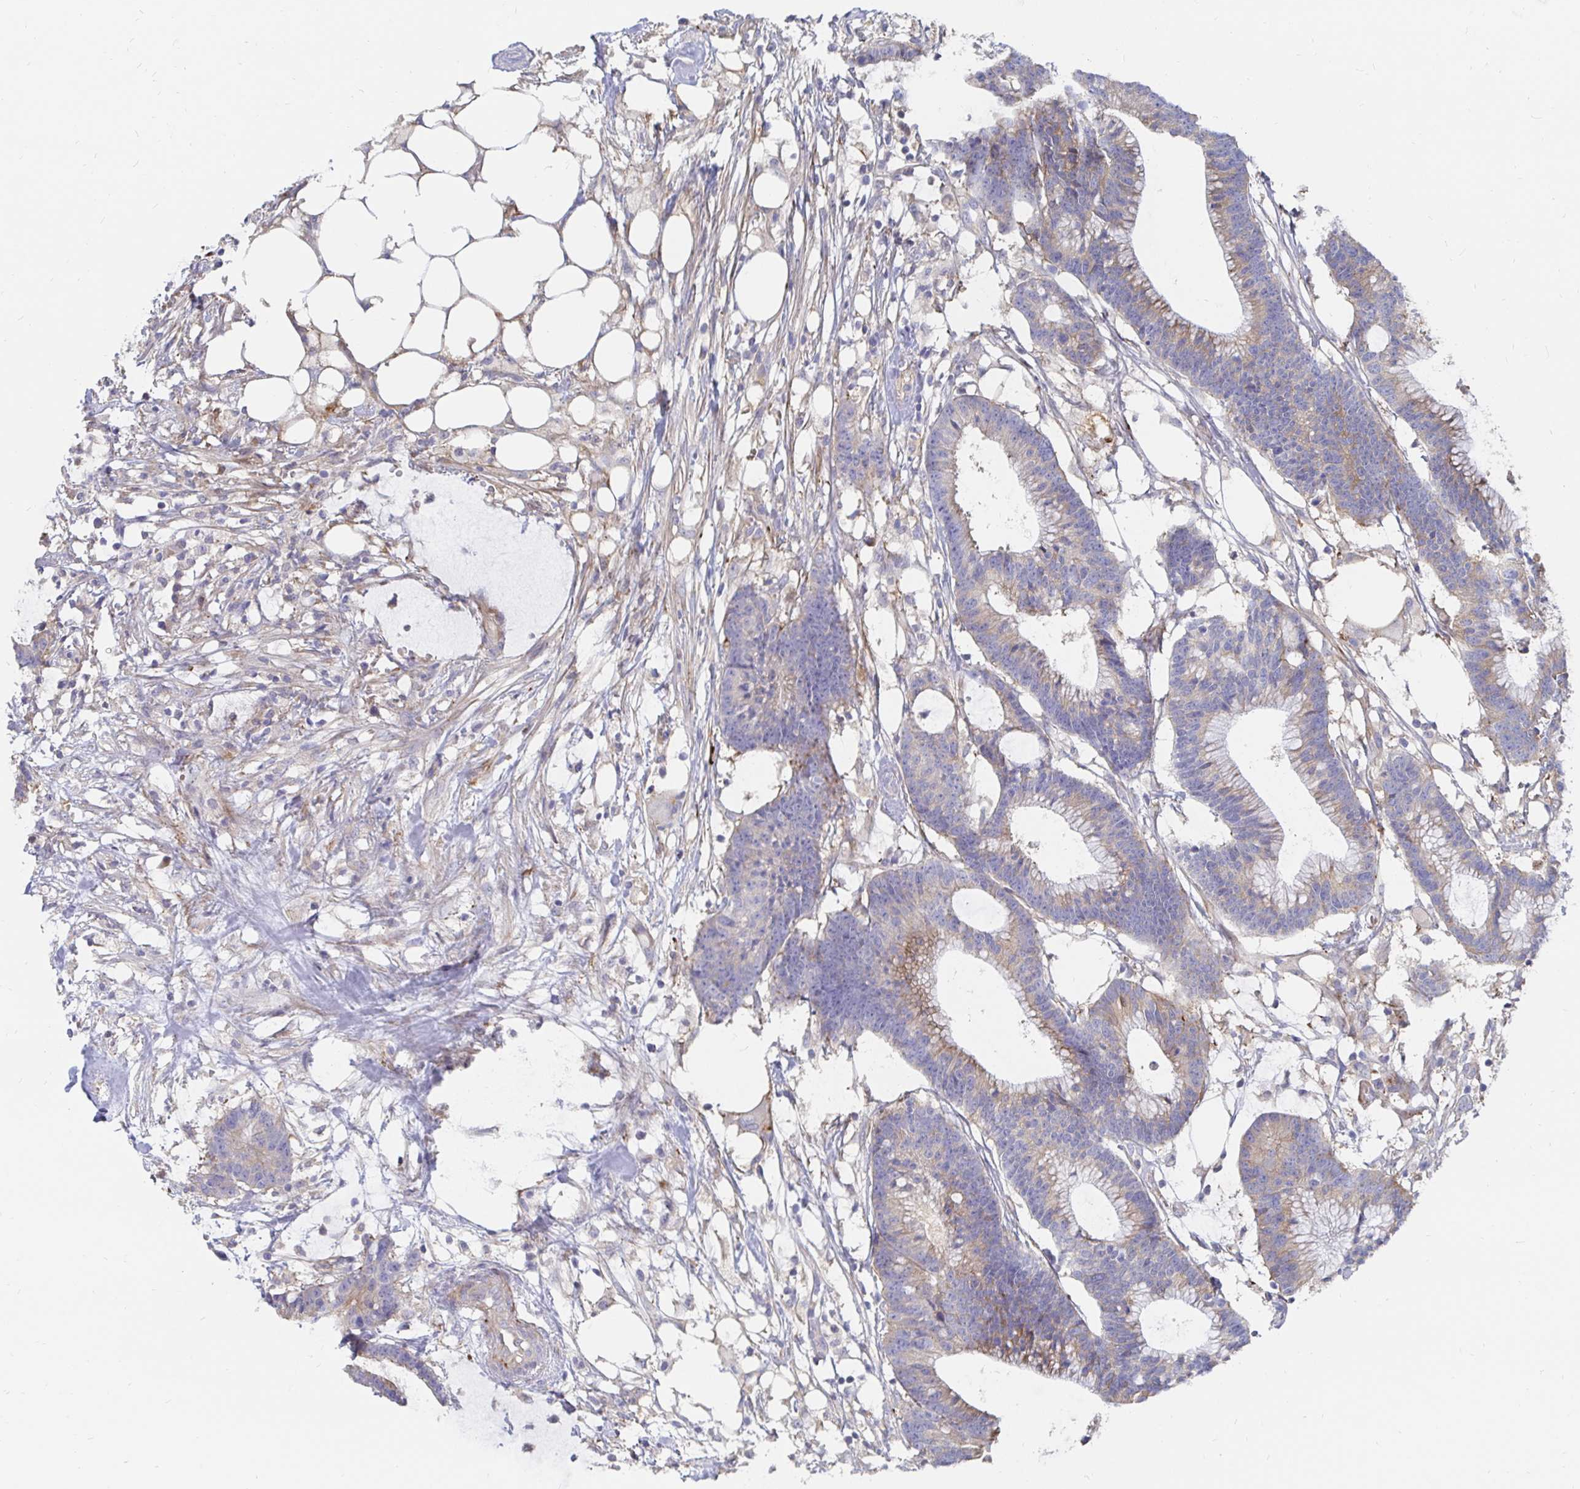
{"staining": {"intensity": "weak", "quantity": "25%-75%", "location": "cytoplasmic/membranous"}, "tissue": "colorectal cancer", "cell_type": "Tumor cells", "image_type": "cancer", "snomed": [{"axis": "morphology", "description": "Adenocarcinoma, NOS"}, {"axis": "topography", "description": "Colon"}], "caption": "This micrograph displays IHC staining of colorectal cancer (adenocarcinoma), with low weak cytoplasmic/membranous expression in about 25%-75% of tumor cells.", "gene": "KCTD19", "patient": {"sex": "female", "age": 78}}